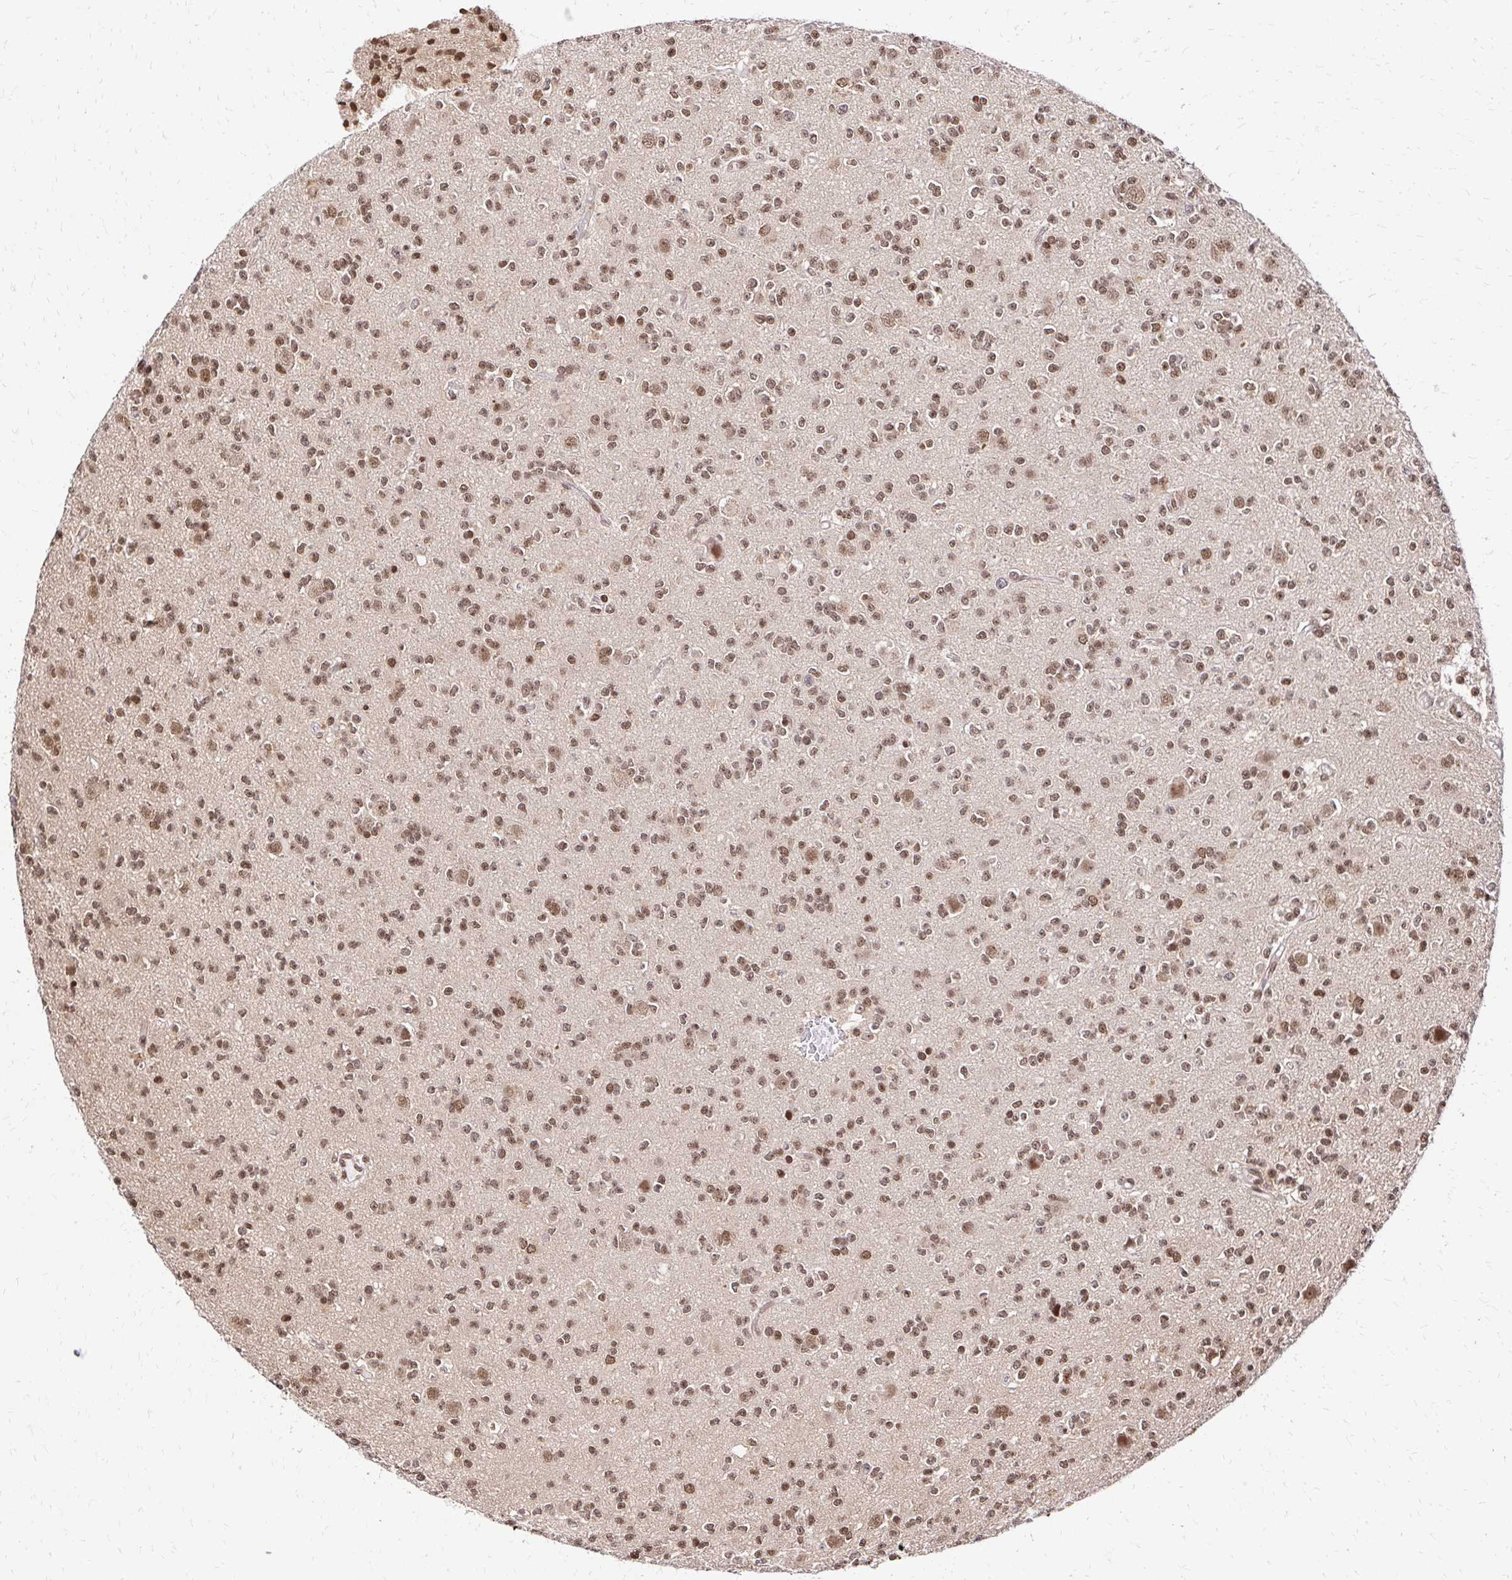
{"staining": {"intensity": "moderate", "quantity": ">75%", "location": "nuclear"}, "tissue": "glioma", "cell_type": "Tumor cells", "image_type": "cancer", "snomed": [{"axis": "morphology", "description": "Glioma, malignant, High grade"}, {"axis": "topography", "description": "Brain"}], "caption": "There is medium levels of moderate nuclear staining in tumor cells of high-grade glioma (malignant), as demonstrated by immunohistochemical staining (brown color).", "gene": "GLYR1", "patient": {"sex": "male", "age": 36}}